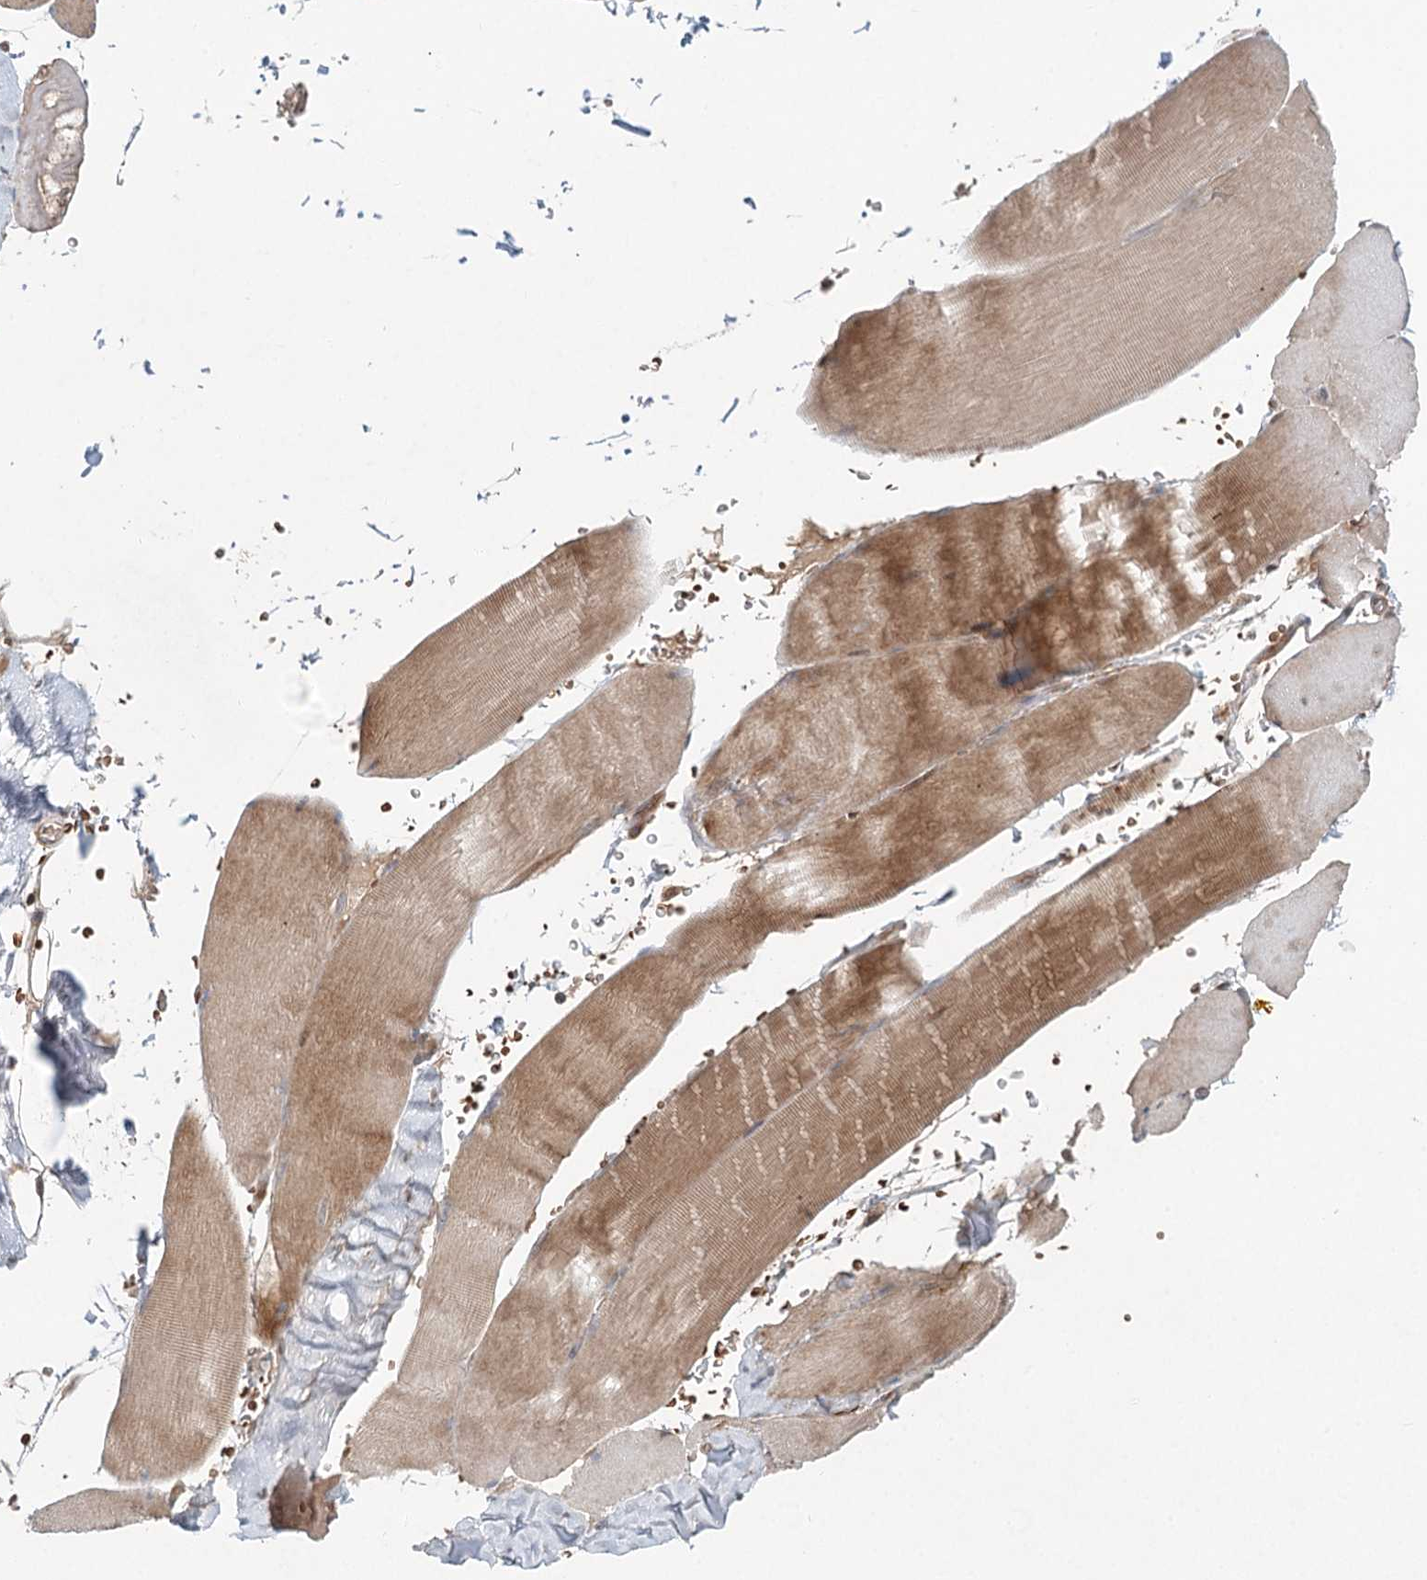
{"staining": {"intensity": "moderate", "quantity": "25%-75%", "location": "cytoplasmic/membranous"}, "tissue": "skeletal muscle", "cell_type": "Myocytes", "image_type": "normal", "snomed": [{"axis": "morphology", "description": "Normal tissue, NOS"}, {"axis": "topography", "description": "Skeletal muscle"}, {"axis": "topography", "description": "Head-Neck"}], "caption": "Skeletal muscle stained with DAB (3,3'-diaminobenzidine) immunohistochemistry displays medium levels of moderate cytoplasmic/membranous staining in about 25%-75% of myocytes. The staining was performed using DAB (3,3'-diaminobenzidine), with brown indicating positive protein expression. Nuclei are stained blue with hematoxylin.", "gene": "ENSG00000273217", "patient": {"sex": "male", "age": 66}}